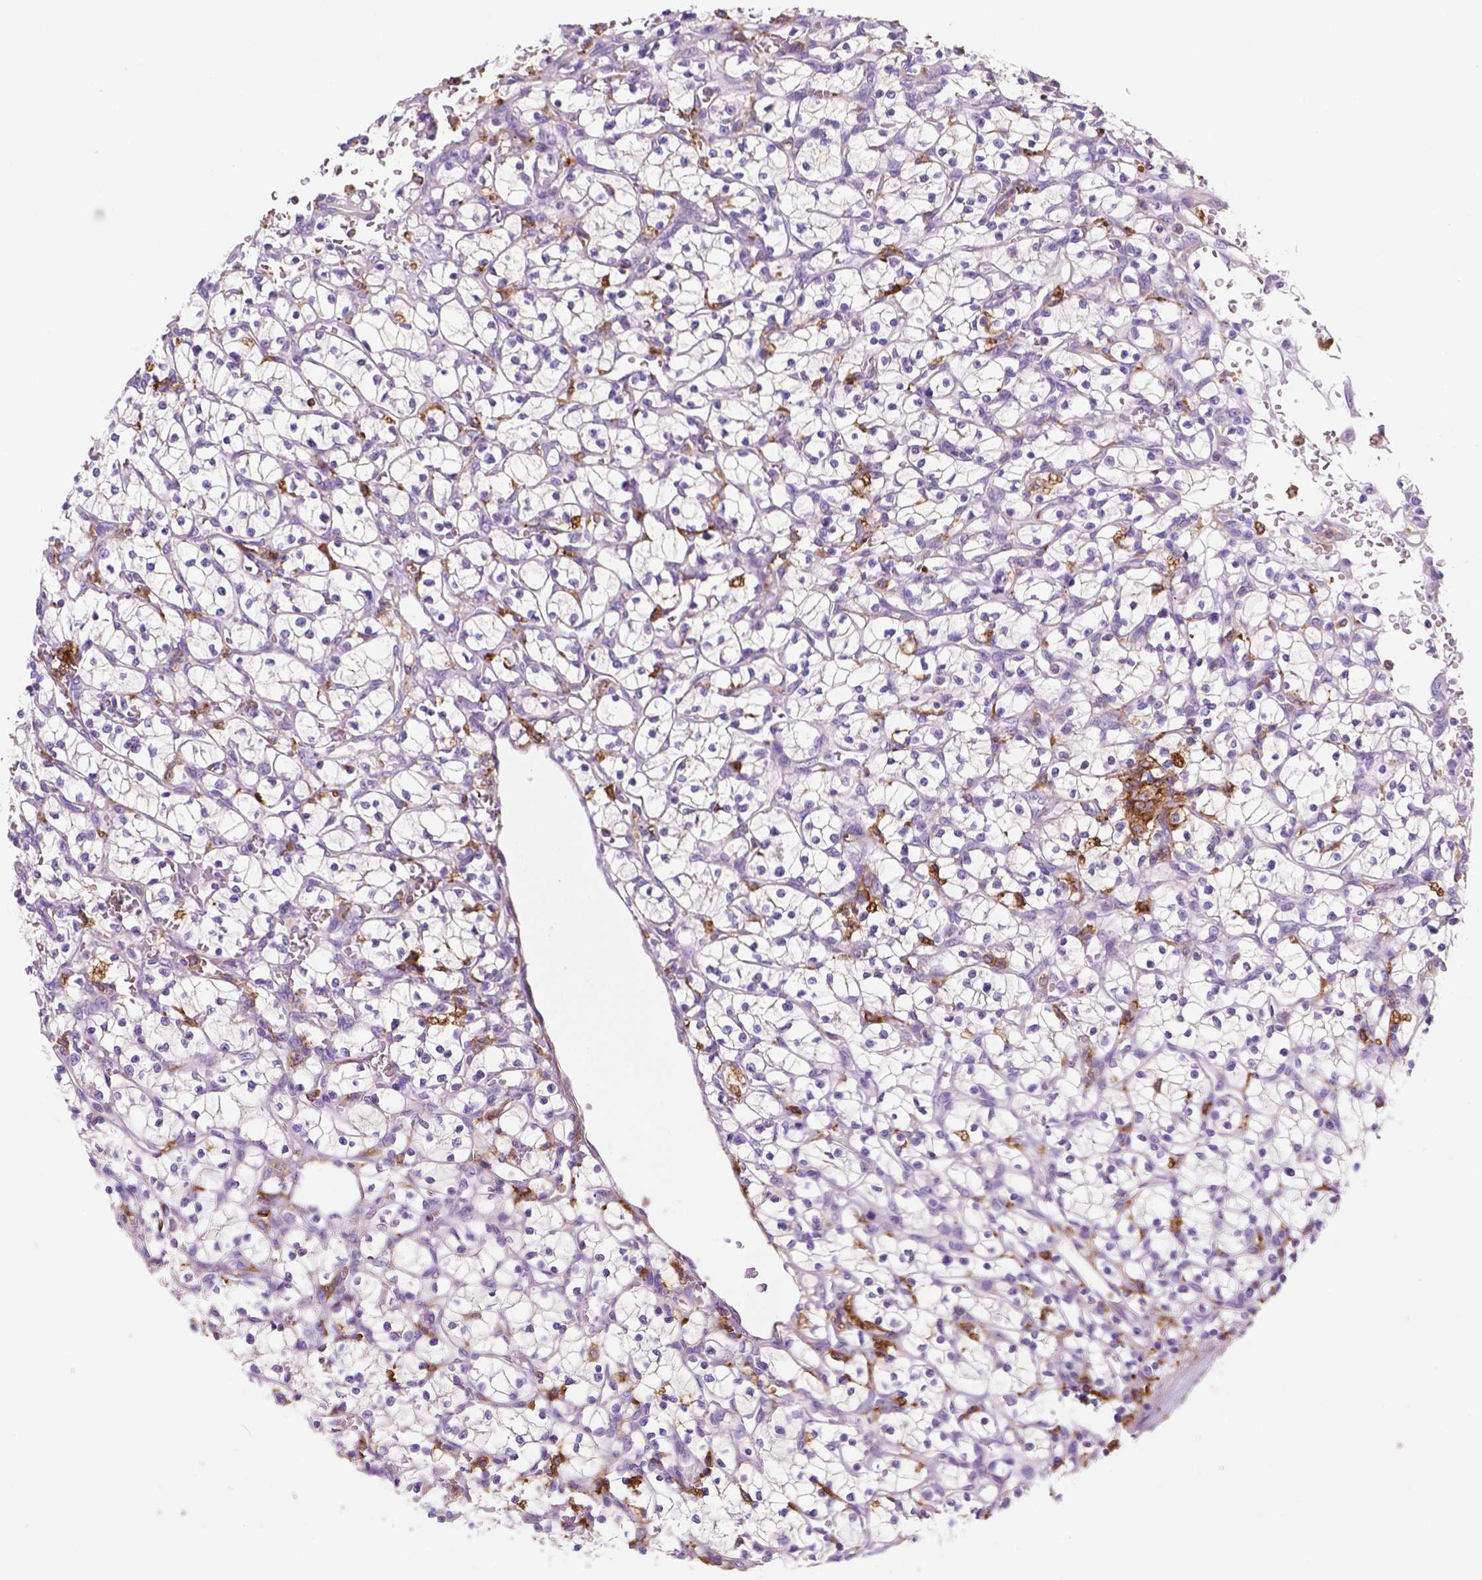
{"staining": {"intensity": "negative", "quantity": "none", "location": "none"}, "tissue": "renal cancer", "cell_type": "Tumor cells", "image_type": "cancer", "snomed": [{"axis": "morphology", "description": "Adenocarcinoma, NOS"}, {"axis": "topography", "description": "Kidney"}], "caption": "Image shows no protein staining in tumor cells of renal adenocarcinoma tissue. (DAB (3,3'-diaminobenzidine) IHC with hematoxylin counter stain).", "gene": "MKRN2OS", "patient": {"sex": "female", "age": 64}}